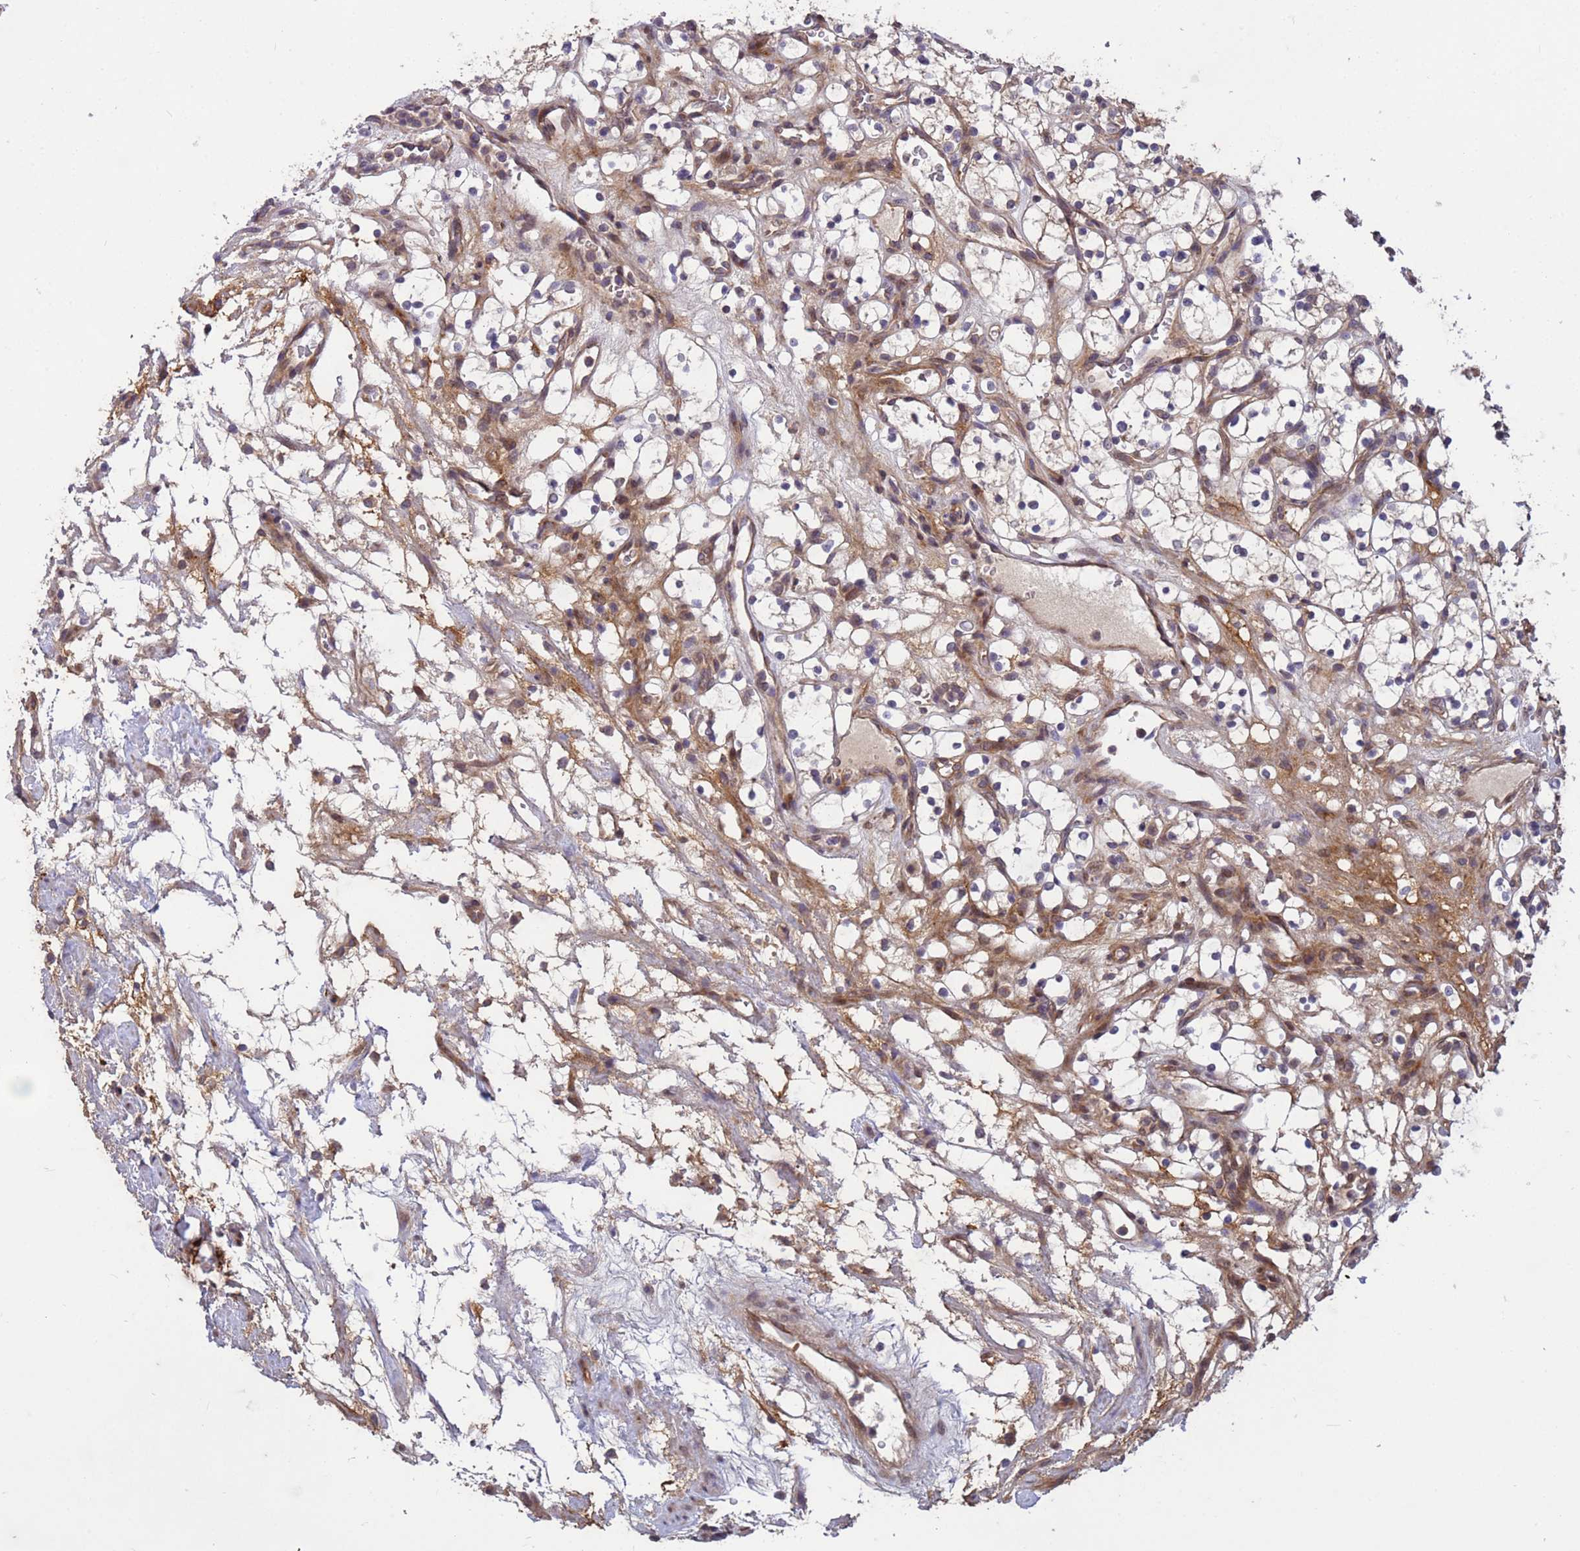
{"staining": {"intensity": "weak", "quantity": ">75%", "location": "cytoplasmic/membranous"}, "tissue": "renal cancer", "cell_type": "Tumor cells", "image_type": "cancer", "snomed": [{"axis": "morphology", "description": "Adenocarcinoma, NOS"}, {"axis": "topography", "description": "Kidney"}], "caption": "This is a micrograph of immunohistochemistry (IHC) staining of adenocarcinoma (renal), which shows weak positivity in the cytoplasmic/membranous of tumor cells.", "gene": "PPP2CB", "patient": {"sex": "female", "age": 69}}